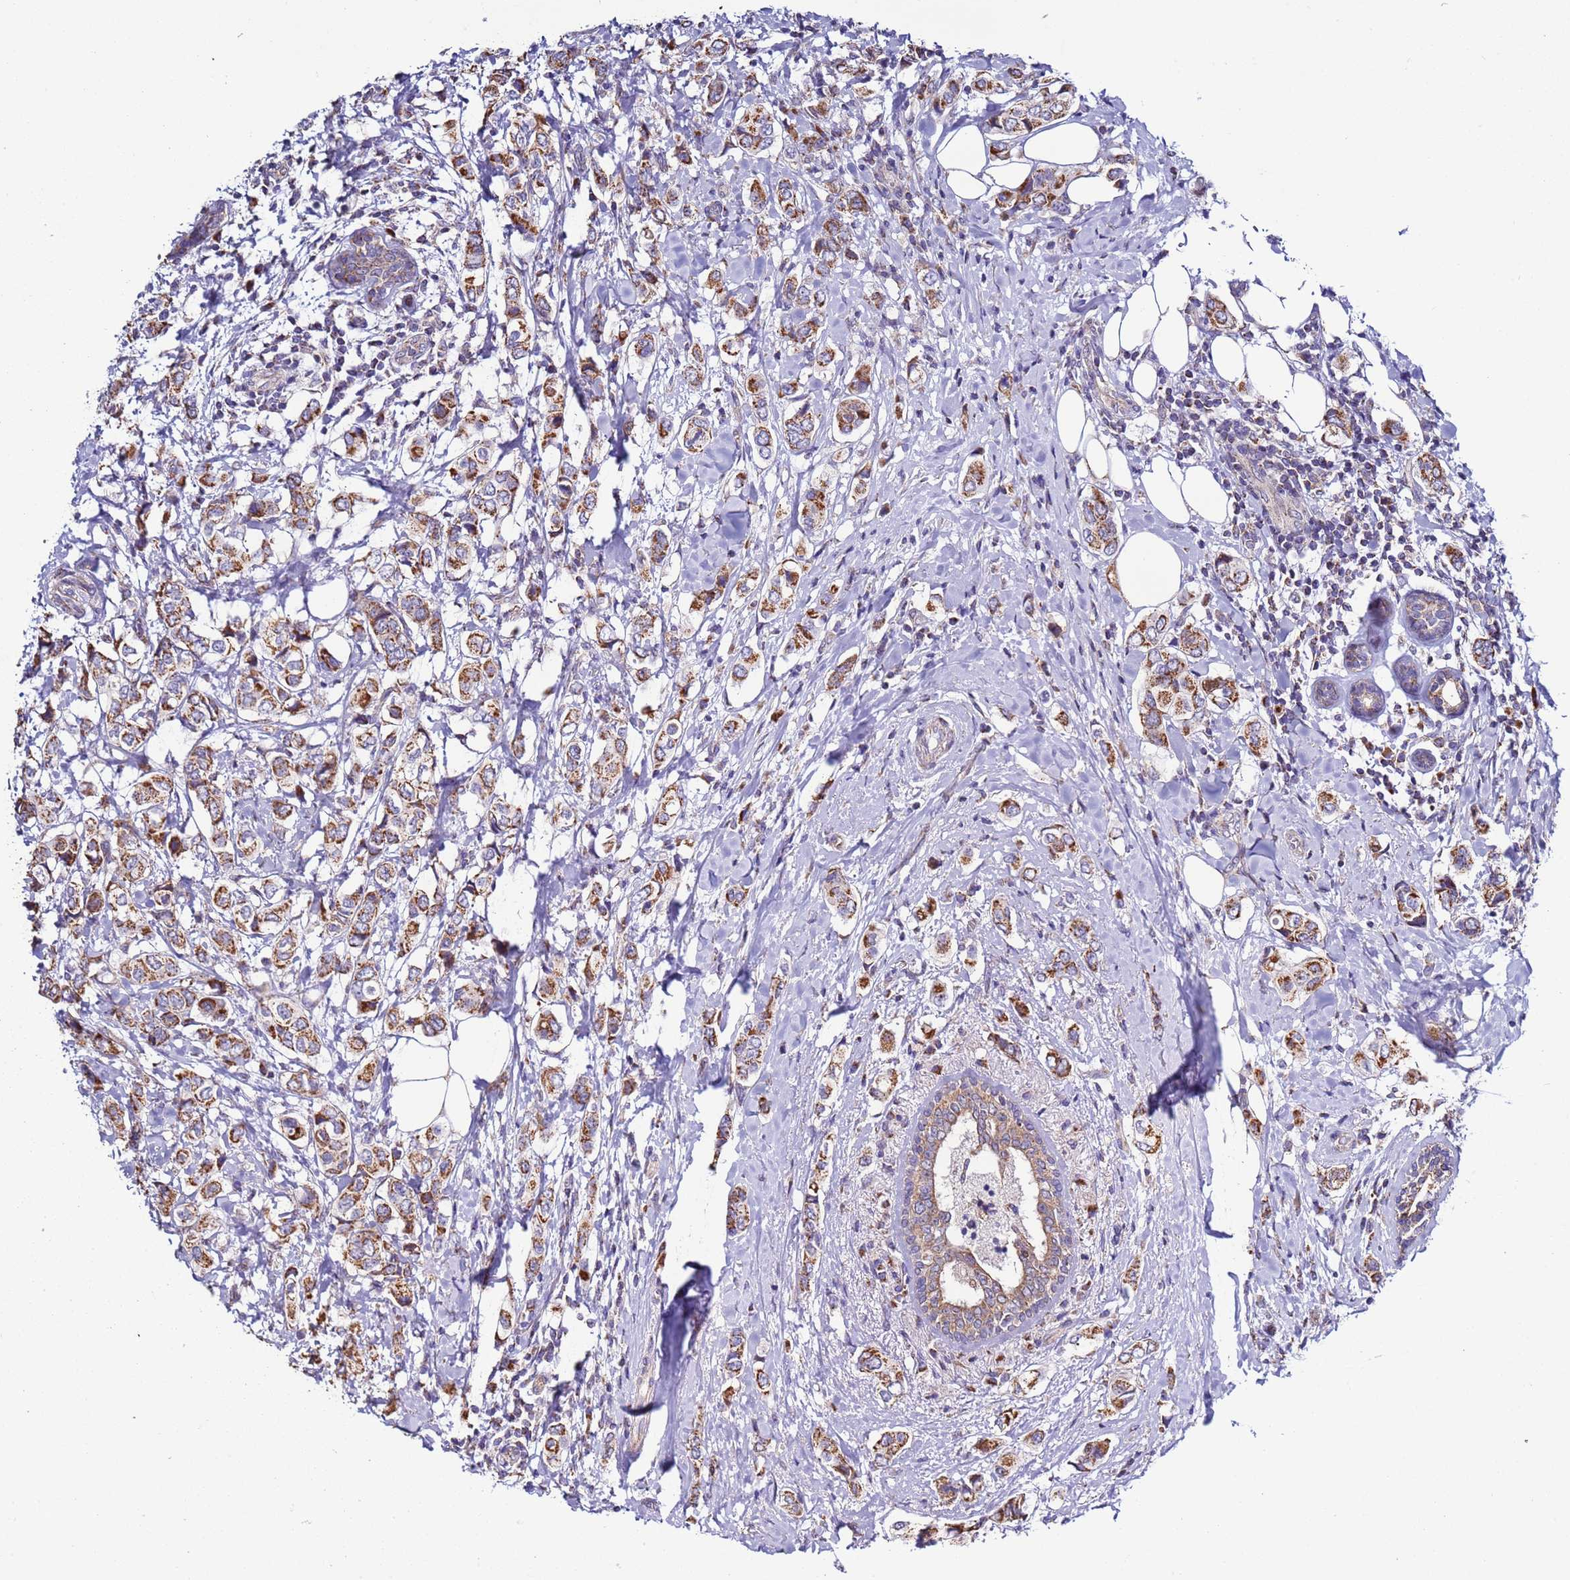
{"staining": {"intensity": "strong", "quantity": ">75%", "location": "cytoplasmic/membranous"}, "tissue": "breast cancer", "cell_type": "Tumor cells", "image_type": "cancer", "snomed": [{"axis": "morphology", "description": "Lobular carcinoma"}, {"axis": "topography", "description": "Breast"}], "caption": "Protein expression analysis of human lobular carcinoma (breast) reveals strong cytoplasmic/membranous expression in about >75% of tumor cells. (DAB = brown stain, brightfield microscopy at high magnification).", "gene": "AHI1", "patient": {"sex": "female", "age": 51}}